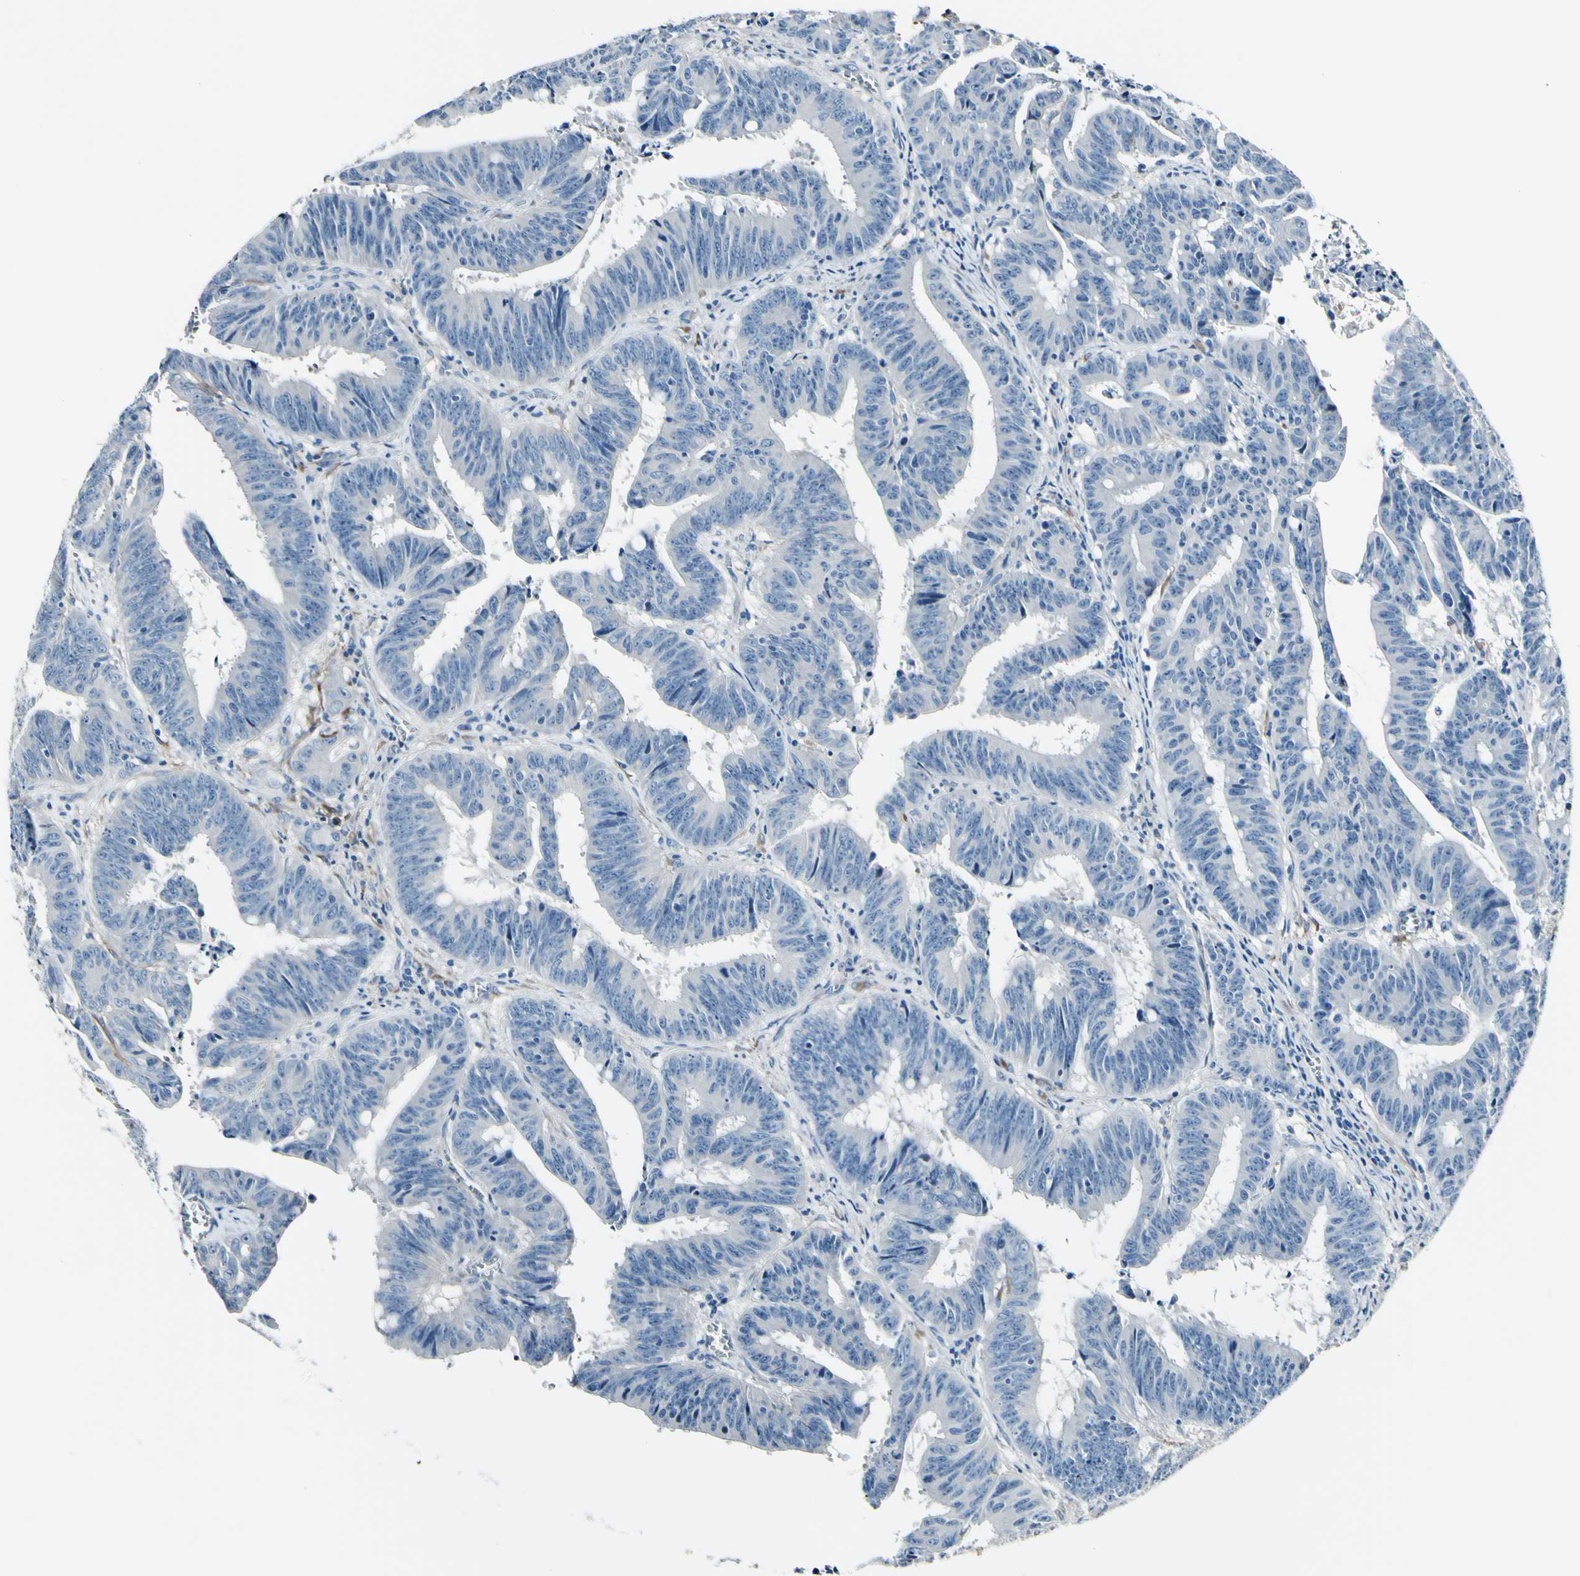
{"staining": {"intensity": "negative", "quantity": "none", "location": "none"}, "tissue": "colorectal cancer", "cell_type": "Tumor cells", "image_type": "cancer", "snomed": [{"axis": "morphology", "description": "Adenocarcinoma, NOS"}, {"axis": "topography", "description": "Colon"}], "caption": "Histopathology image shows no protein staining in tumor cells of colorectal adenocarcinoma tissue.", "gene": "COL6A3", "patient": {"sex": "male", "age": 45}}